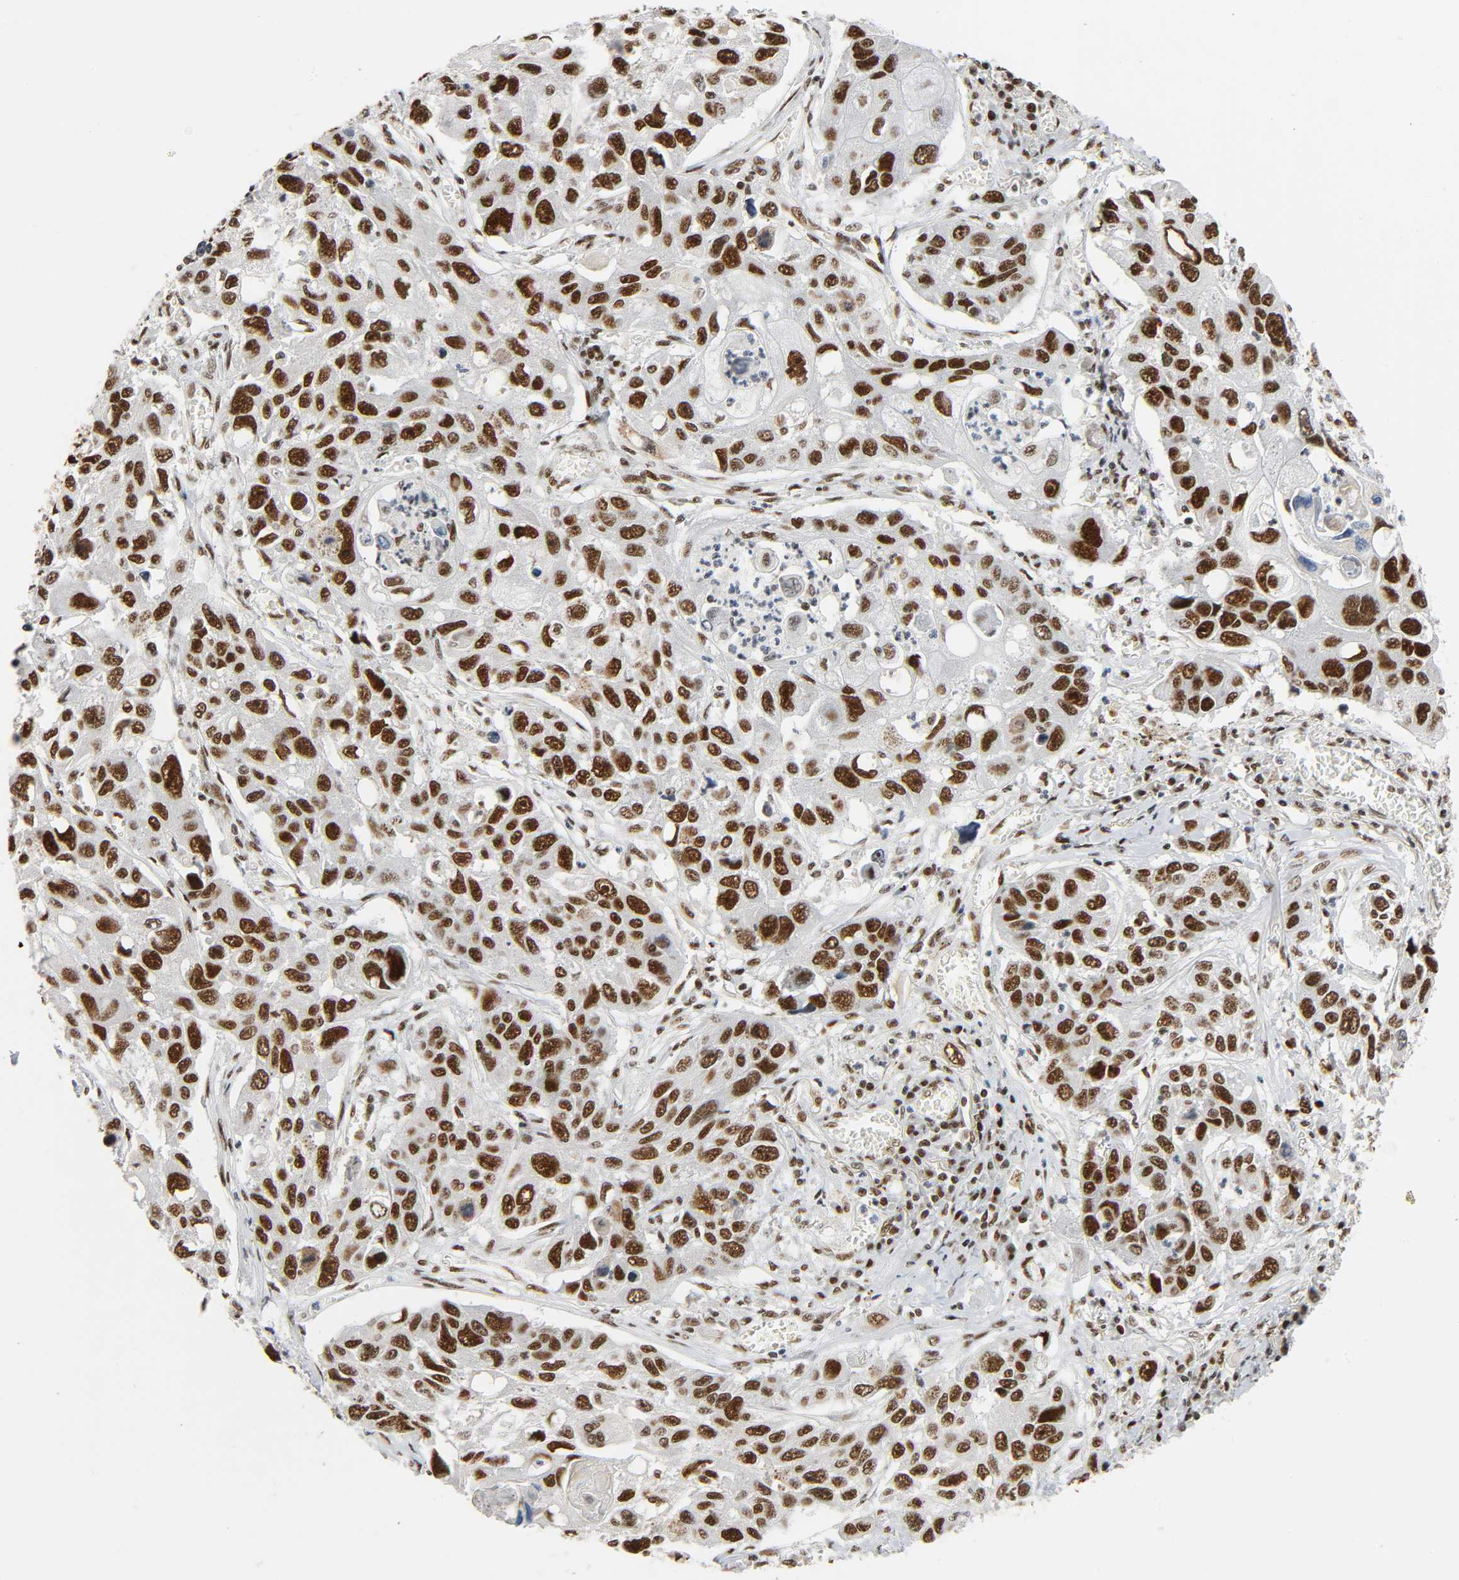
{"staining": {"intensity": "strong", "quantity": ">75%", "location": "nuclear"}, "tissue": "lung cancer", "cell_type": "Tumor cells", "image_type": "cancer", "snomed": [{"axis": "morphology", "description": "Squamous cell carcinoma, NOS"}, {"axis": "topography", "description": "Lung"}], "caption": "This is a photomicrograph of immunohistochemistry staining of lung cancer (squamous cell carcinoma), which shows strong expression in the nuclear of tumor cells.", "gene": "CDK9", "patient": {"sex": "male", "age": 71}}